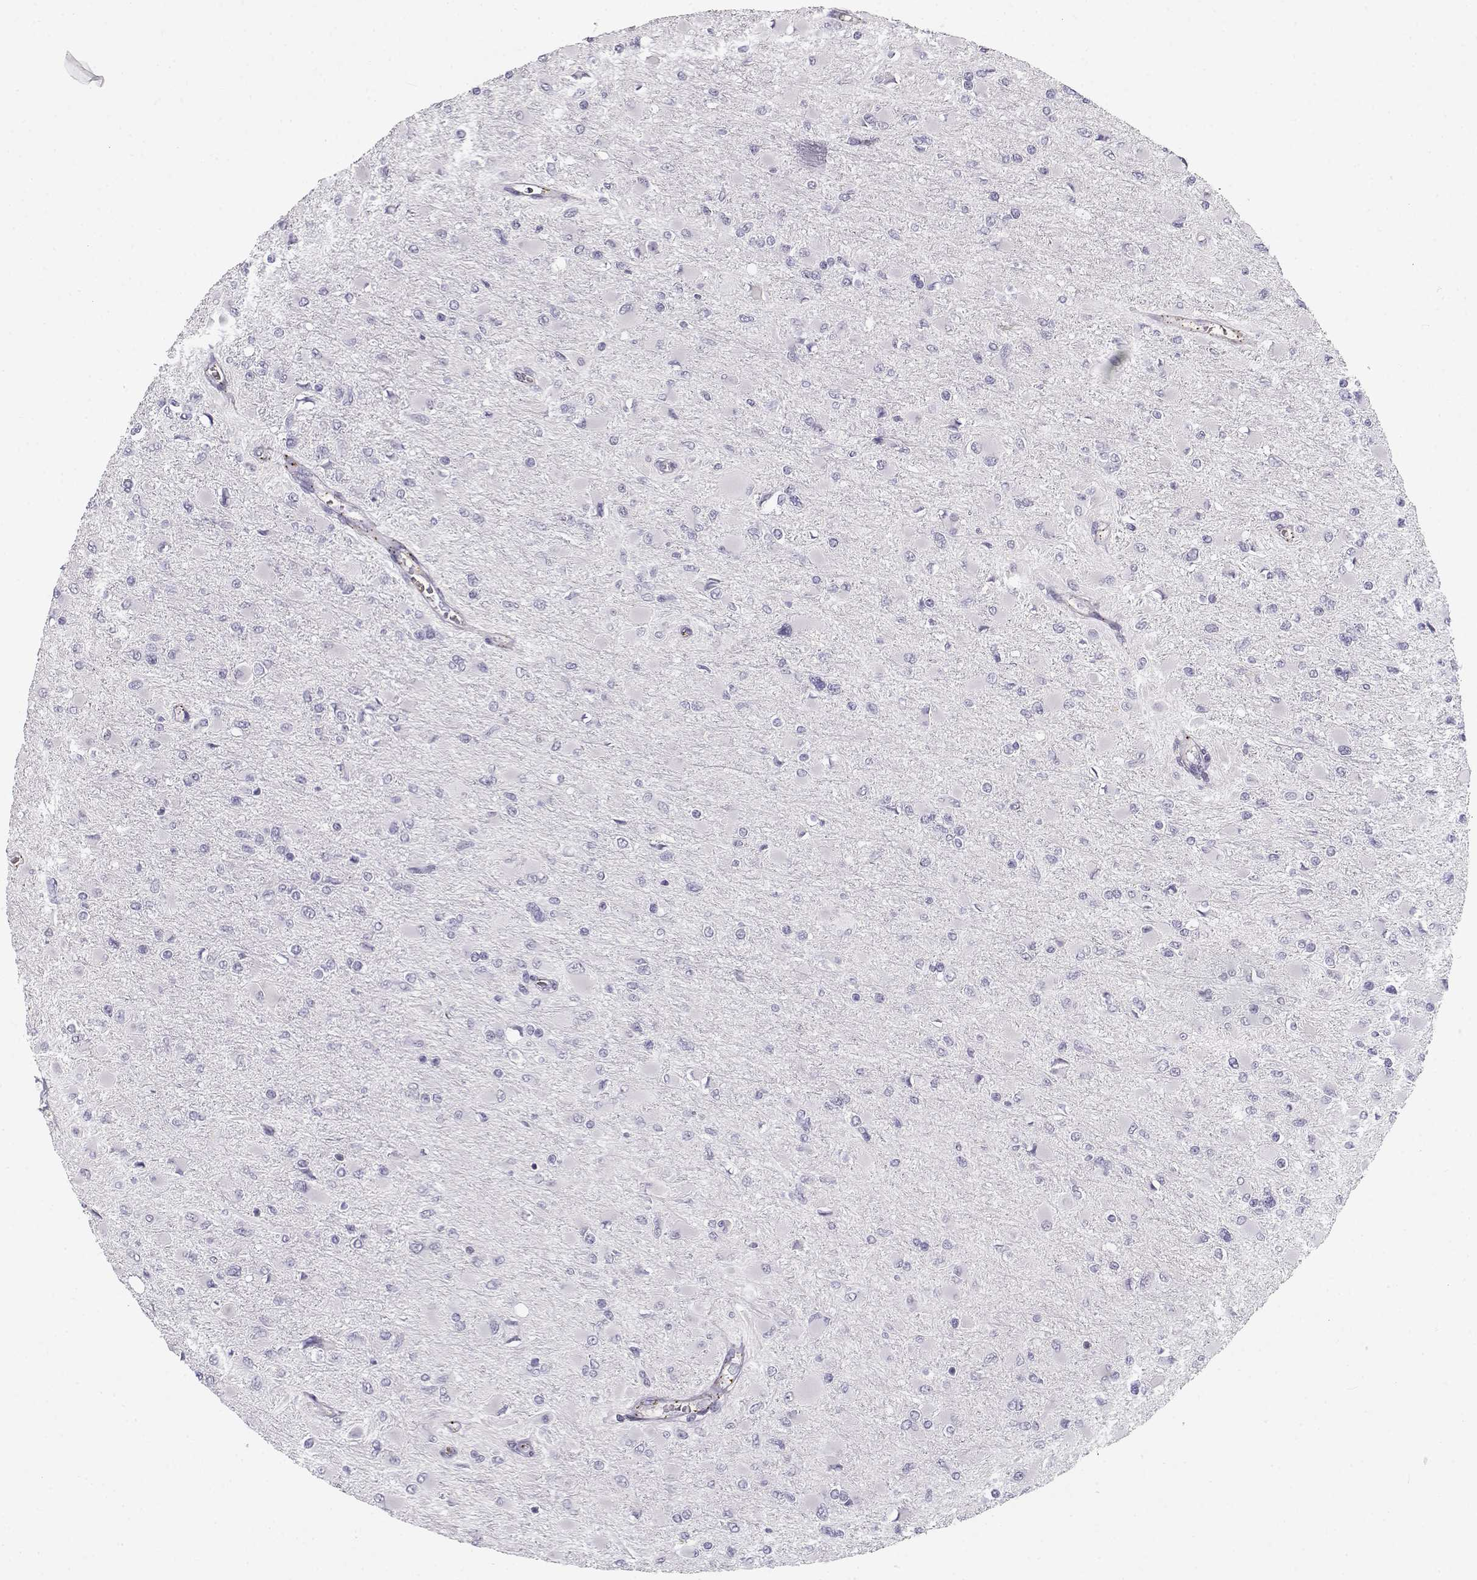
{"staining": {"intensity": "negative", "quantity": "none", "location": "none"}, "tissue": "glioma", "cell_type": "Tumor cells", "image_type": "cancer", "snomed": [{"axis": "morphology", "description": "Glioma, malignant, High grade"}, {"axis": "topography", "description": "Cerebral cortex"}], "caption": "A high-resolution micrograph shows IHC staining of high-grade glioma (malignant), which reveals no significant expression in tumor cells. (DAB immunohistochemistry with hematoxylin counter stain).", "gene": "MYO1A", "patient": {"sex": "female", "age": 36}}